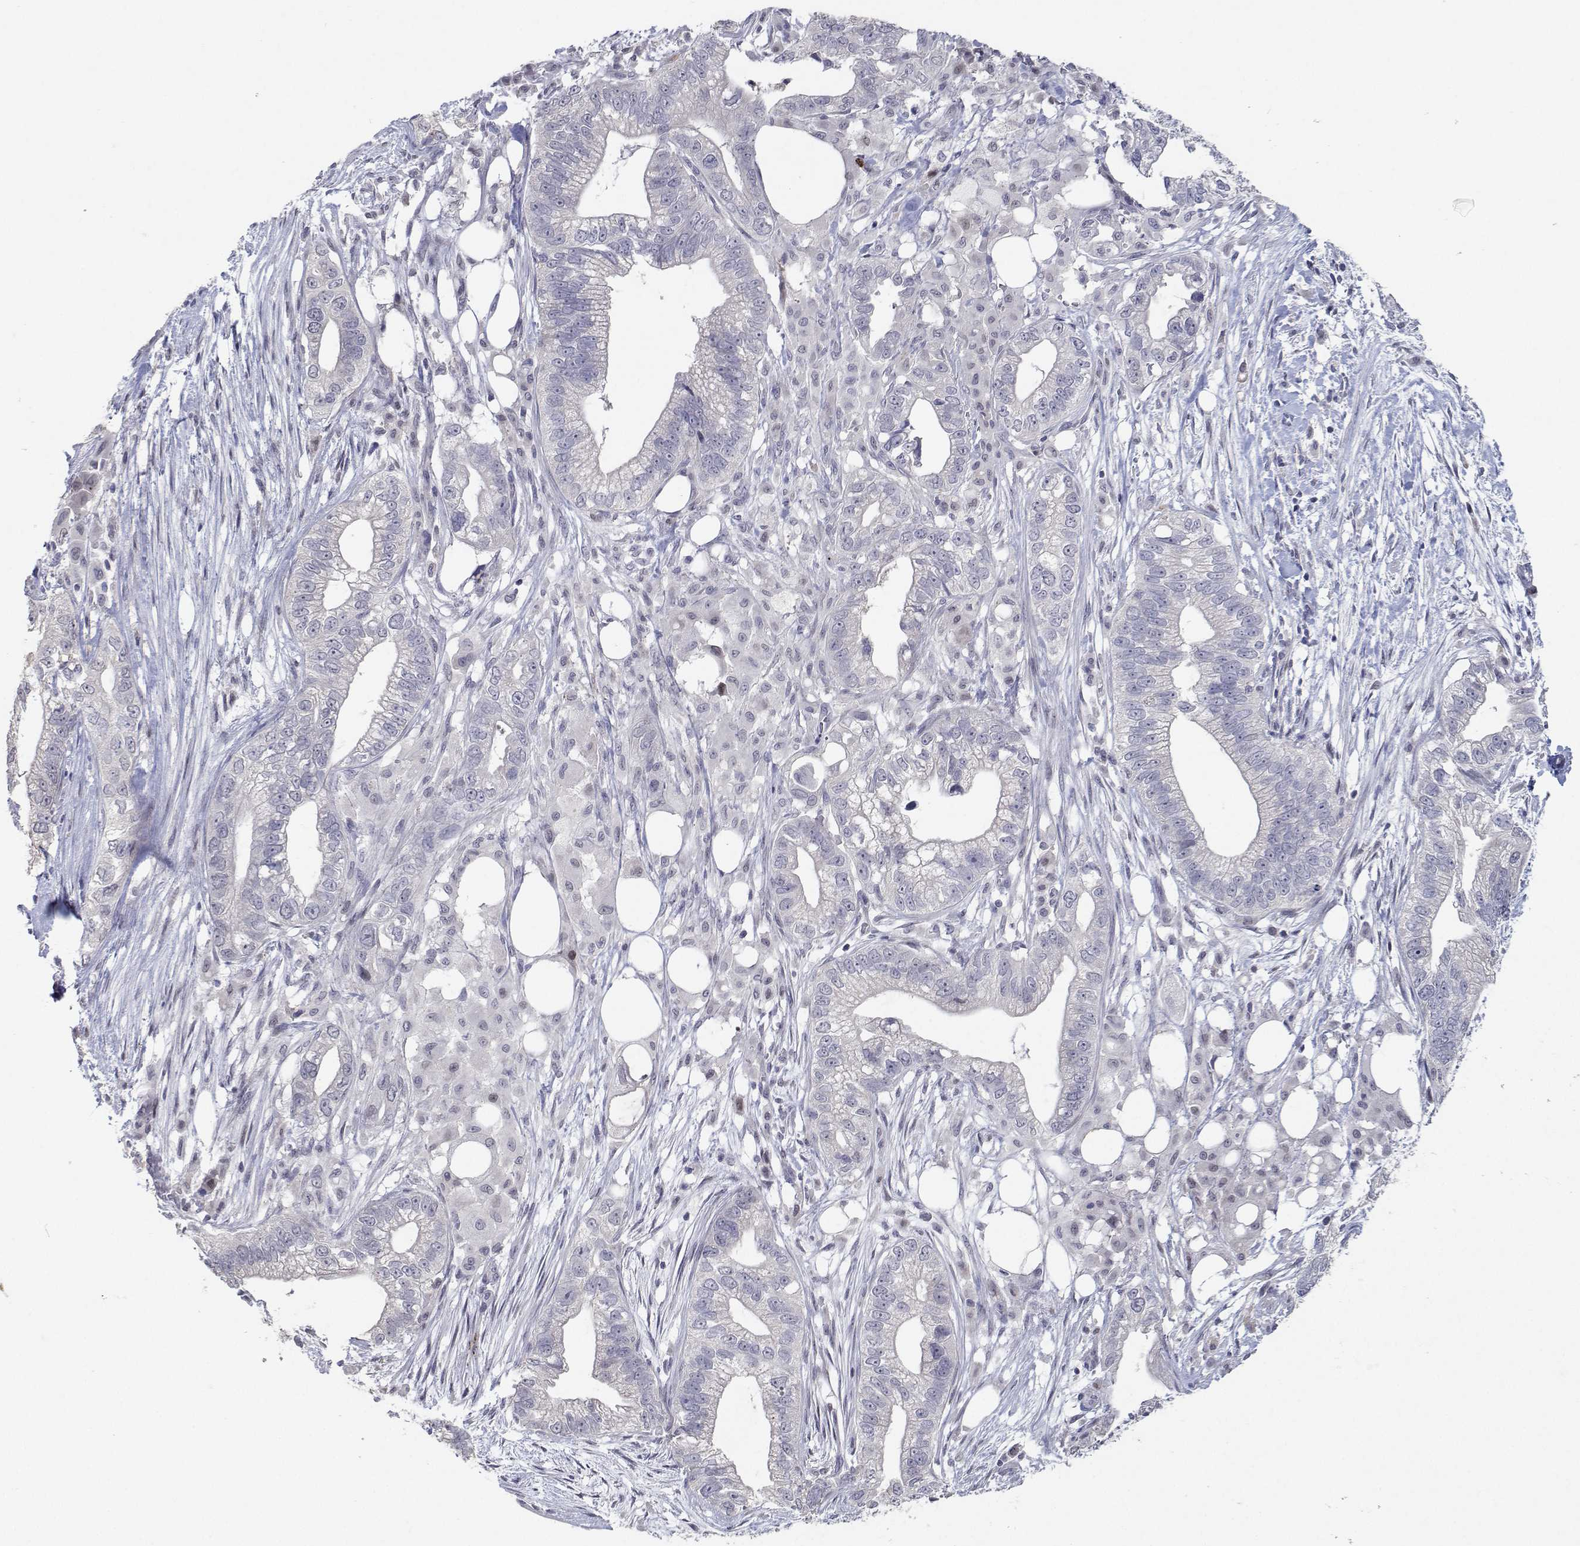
{"staining": {"intensity": "negative", "quantity": "none", "location": "none"}, "tissue": "pancreatic cancer", "cell_type": "Tumor cells", "image_type": "cancer", "snomed": [{"axis": "morphology", "description": "Adenocarcinoma, NOS"}, {"axis": "topography", "description": "Pancreas"}], "caption": "Protein analysis of pancreatic cancer (adenocarcinoma) demonstrates no significant expression in tumor cells.", "gene": "RBPJL", "patient": {"sex": "male", "age": 70}}